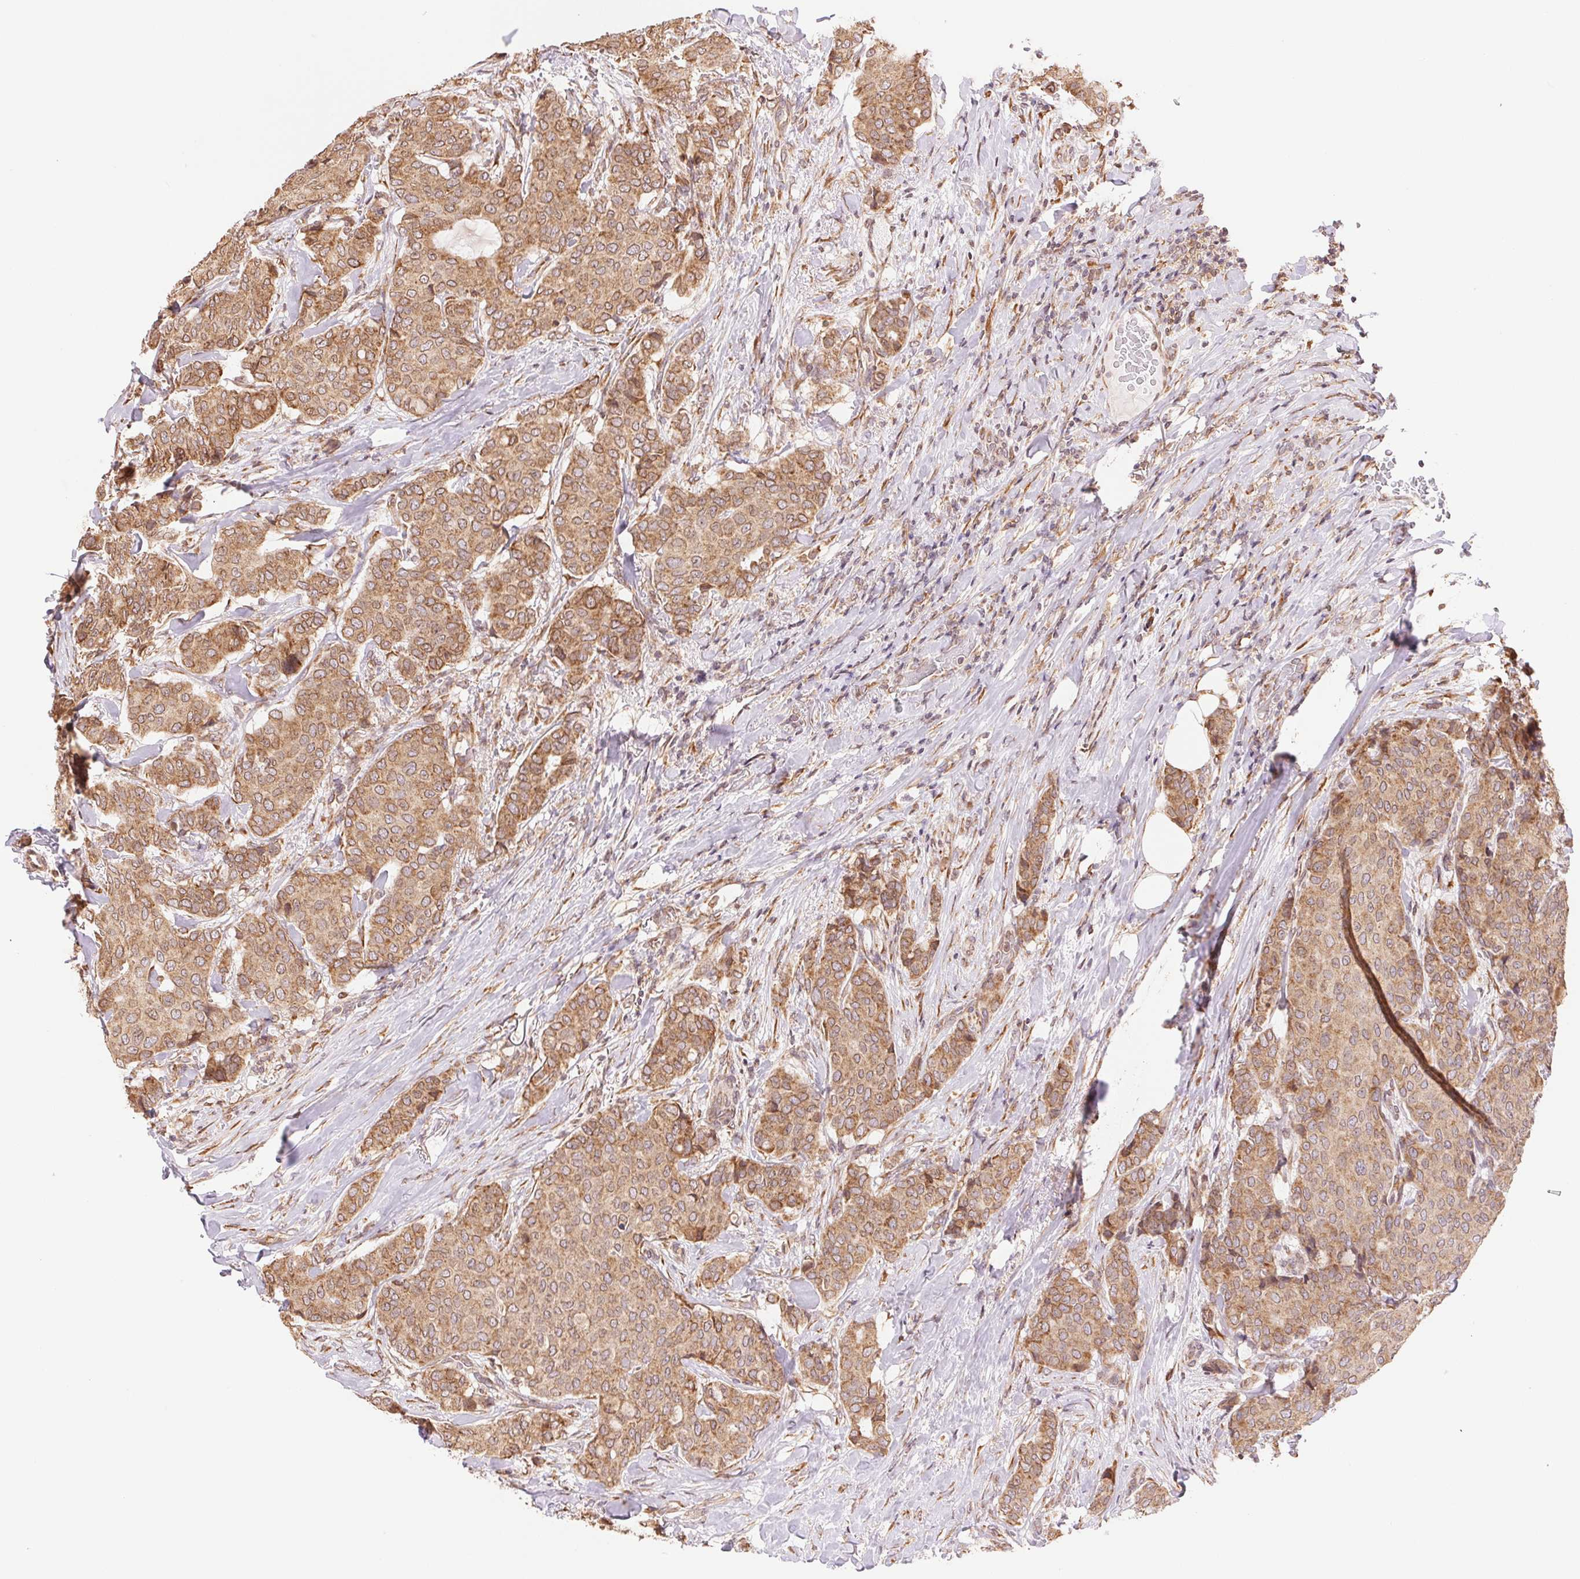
{"staining": {"intensity": "moderate", "quantity": ">75%", "location": "cytoplasmic/membranous"}, "tissue": "breast cancer", "cell_type": "Tumor cells", "image_type": "cancer", "snomed": [{"axis": "morphology", "description": "Duct carcinoma"}, {"axis": "topography", "description": "Breast"}], "caption": "This micrograph shows immunohistochemistry staining of human invasive ductal carcinoma (breast), with medium moderate cytoplasmic/membranous expression in approximately >75% of tumor cells.", "gene": "RPN1", "patient": {"sex": "female", "age": 75}}